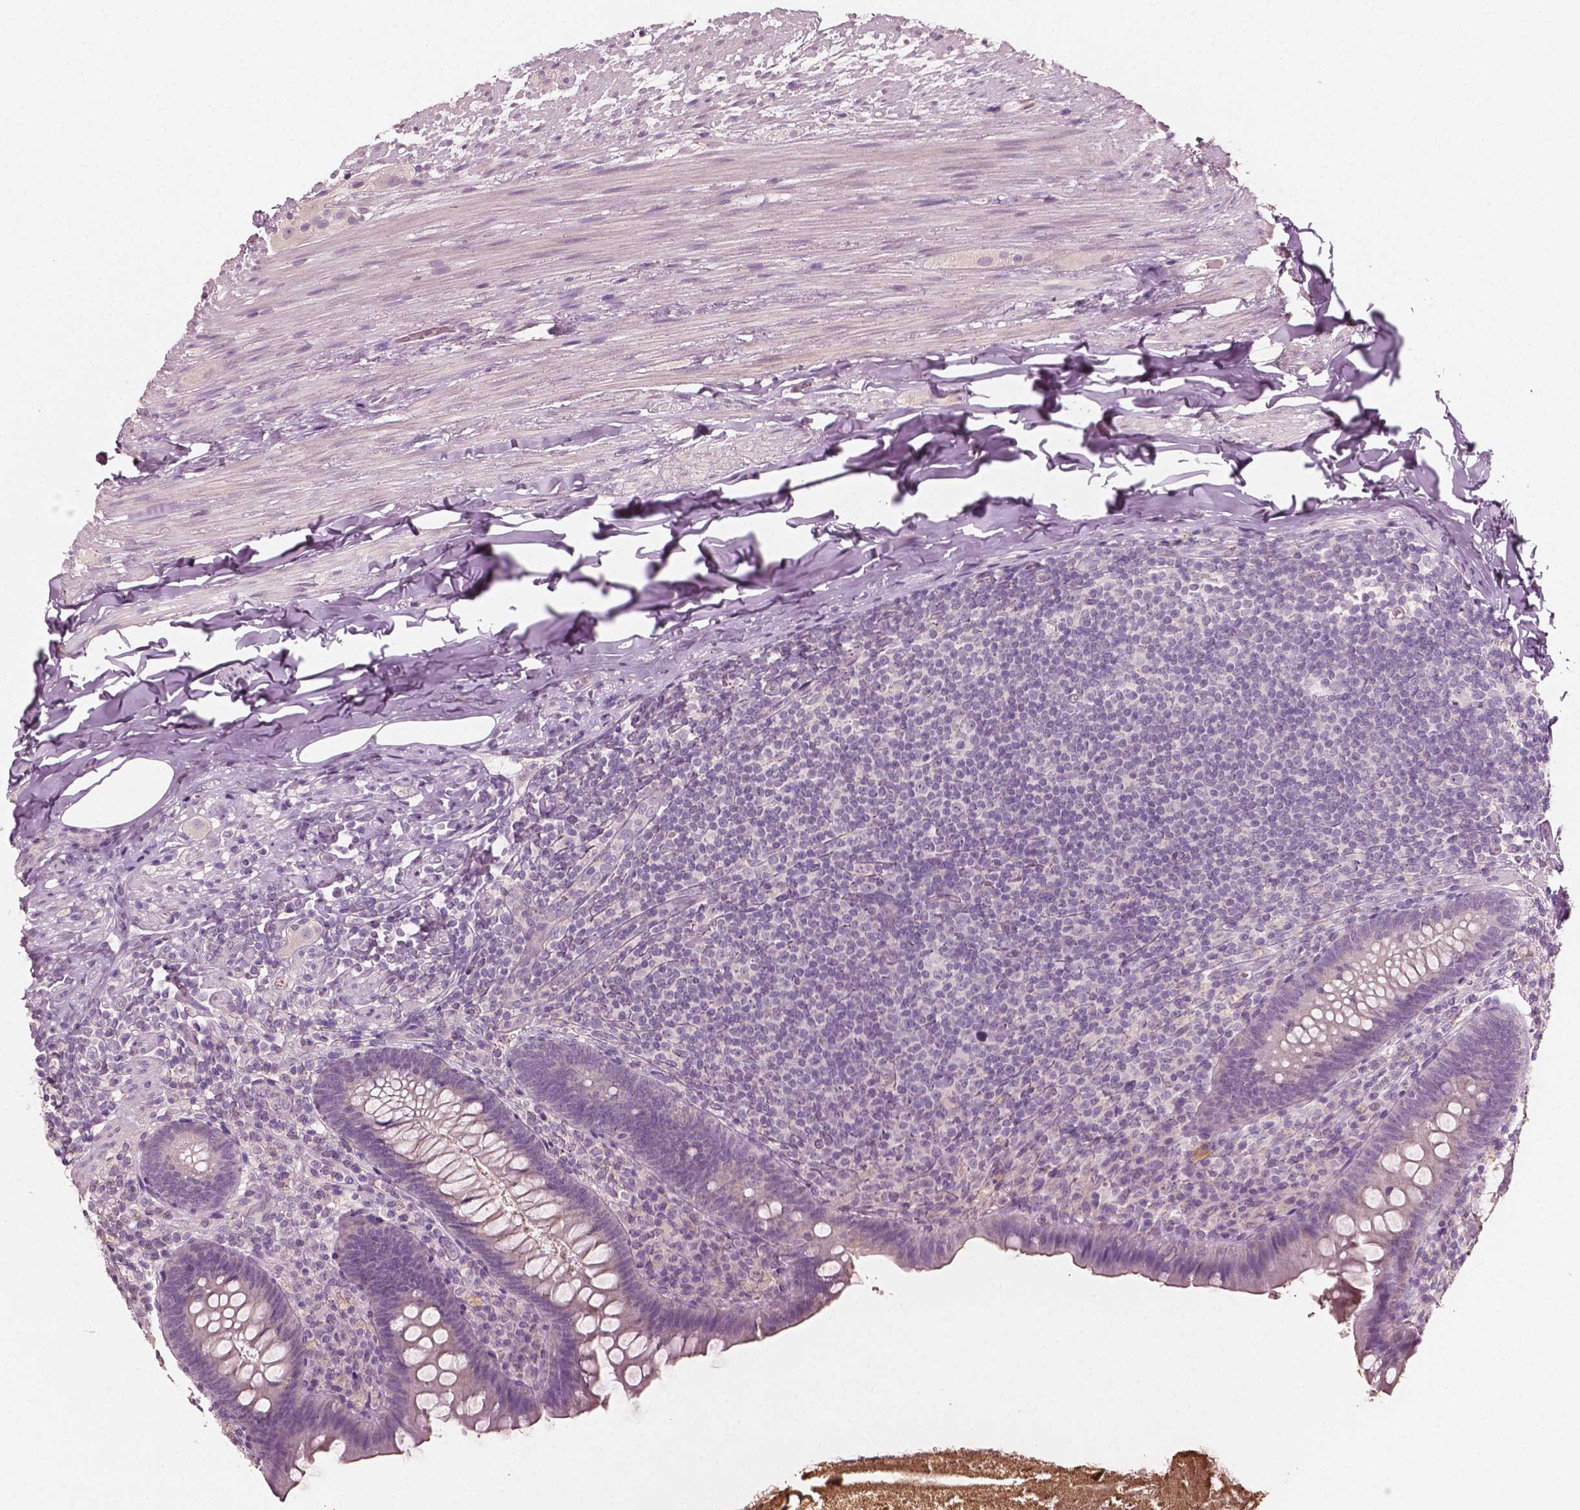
{"staining": {"intensity": "weak", "quantity": "<25%", "location": "cytoplasmic/membranous"}, "tissue": "appendix", "cell_type": "Glandular cells", "image_type": "normal", "snomed": [{"axis": "morphology", "description": "Normal tissue, NOS"}, {"axis": "topography", "description": "Appendix"}], "caption": "Immunohistochemistry (IHC) image of benign appendix stained for a protein (brown), which shows no staining in glandular cells.", "gene": "PLA2R1", "patient": {"sex": "male", "age": 47}}